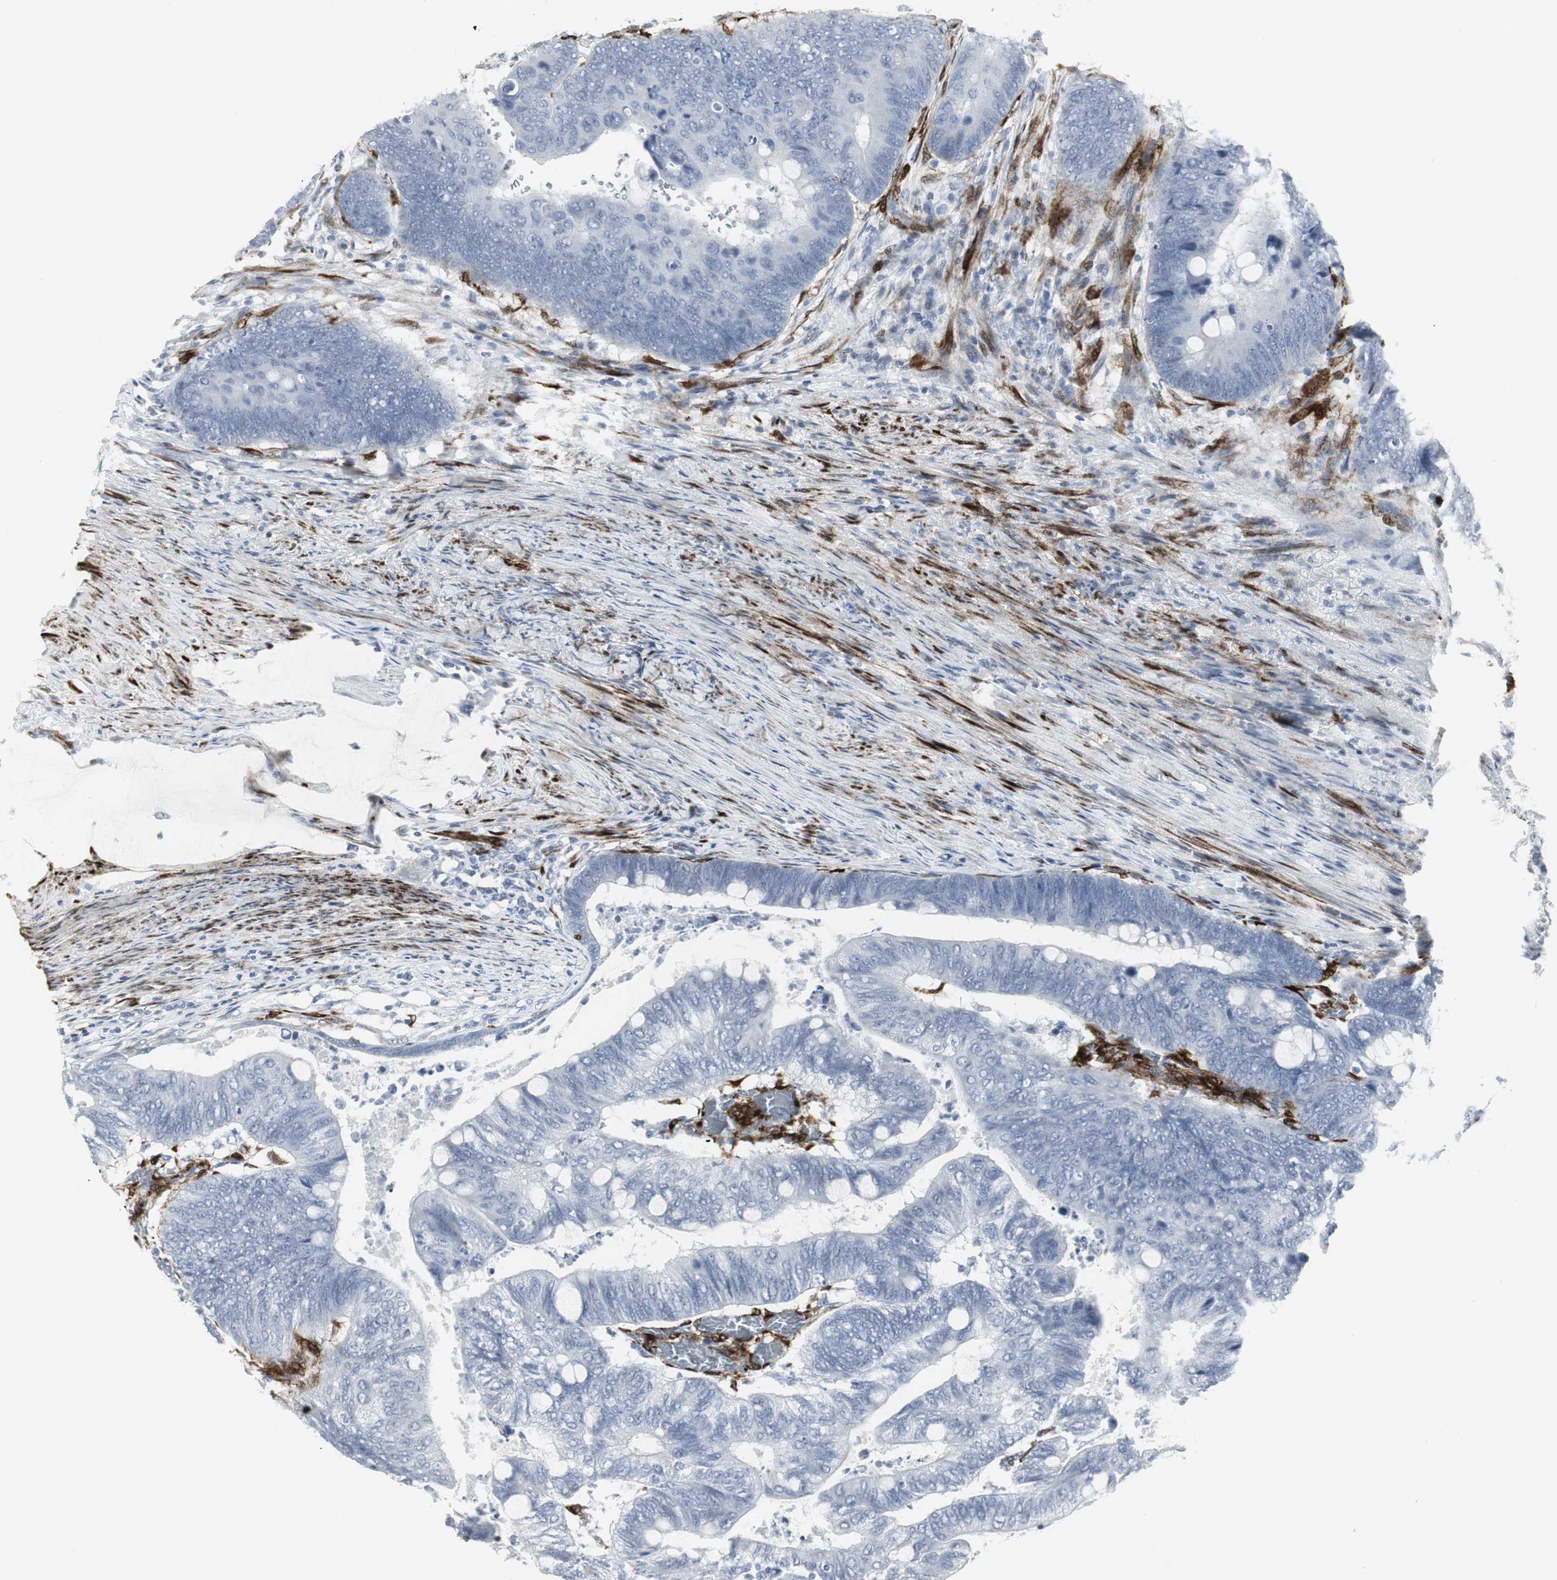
{"staining": {"intensity": "negative", "quantity": "none", "location": "none"}, "tissue": "colorectal cancer", "cell_type": "Tumor cells", "image_type": "cancer", "snomed": [{"axis": "morphology", "description": "Normal tissue, NOS"}, {"axis": "morphology", "description": "Adenocarcinoma, NOS"}, {"axis": "topography", "description": "Rectum"}, {"axis": "topography", "description": "Peripheral nerve tissue"}], "caption": "Immunohistochemical staining of human adenocarcinoma (colorectal) reveals no significant positivity in tumor cells.", "gene": "PPP1R14A", "patient": {"sex": "male", "age": 92}}